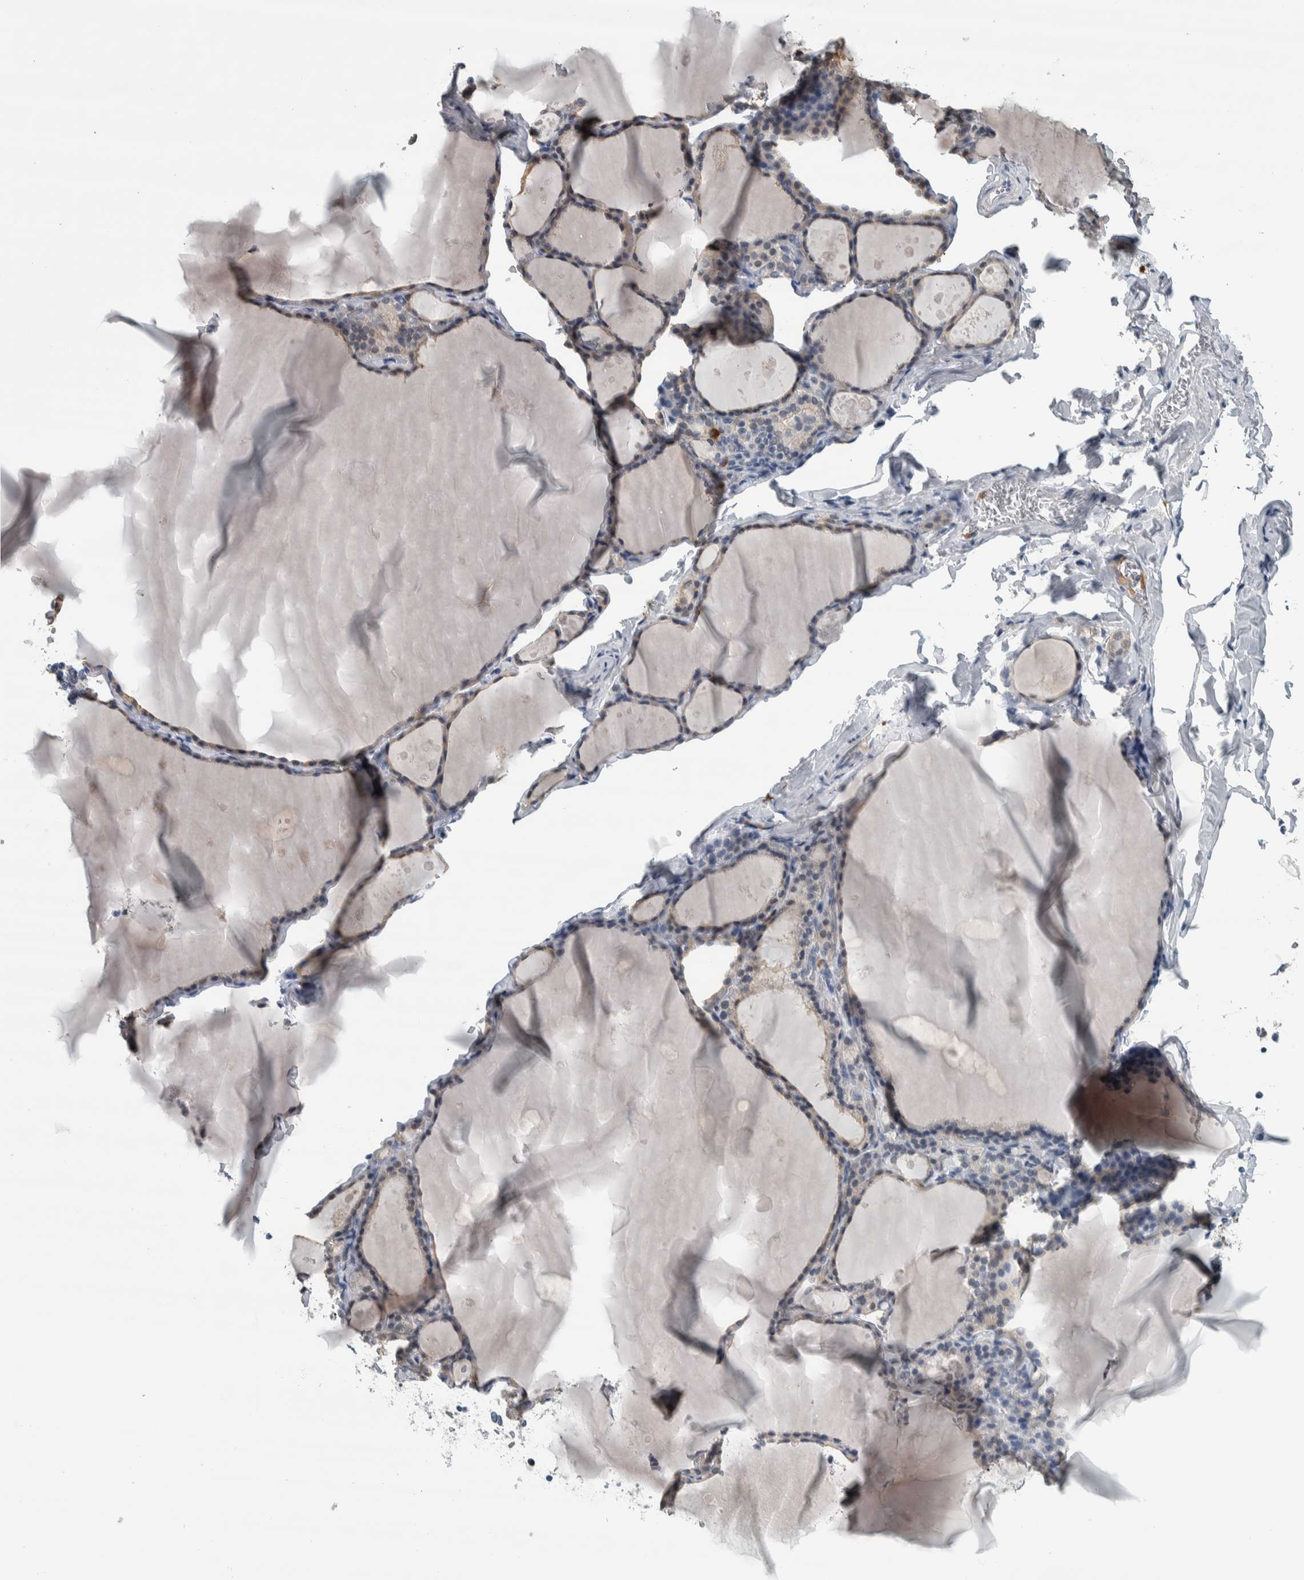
{"staining": {"intensity": "weak", "quantity": "25%-75%", "location": "cytoplasmic/membranous"}, "tissue": "thyroid gland", "cell_type": "Glandular cells", "image_type": "normal", "snomed": [{"axis": "morphology", "description": "Normal tissue, NOS"}, {"axis": "topography", "description": "Thyroid gland"}], "caption": "Benign thyroid gland was stained to show a protein in brown. There is low levels of weak cytoplasmic/membranous positivity in about 25%-75% of glandular cells. Using DAB (3,3'-diaminobenzidine) (brown) and hematoxylin (blue) stains, captured at high magnification using brightfield microscopy.", "gene": "CAVIN4", "patient": {"sex": "male", "age": 56}}